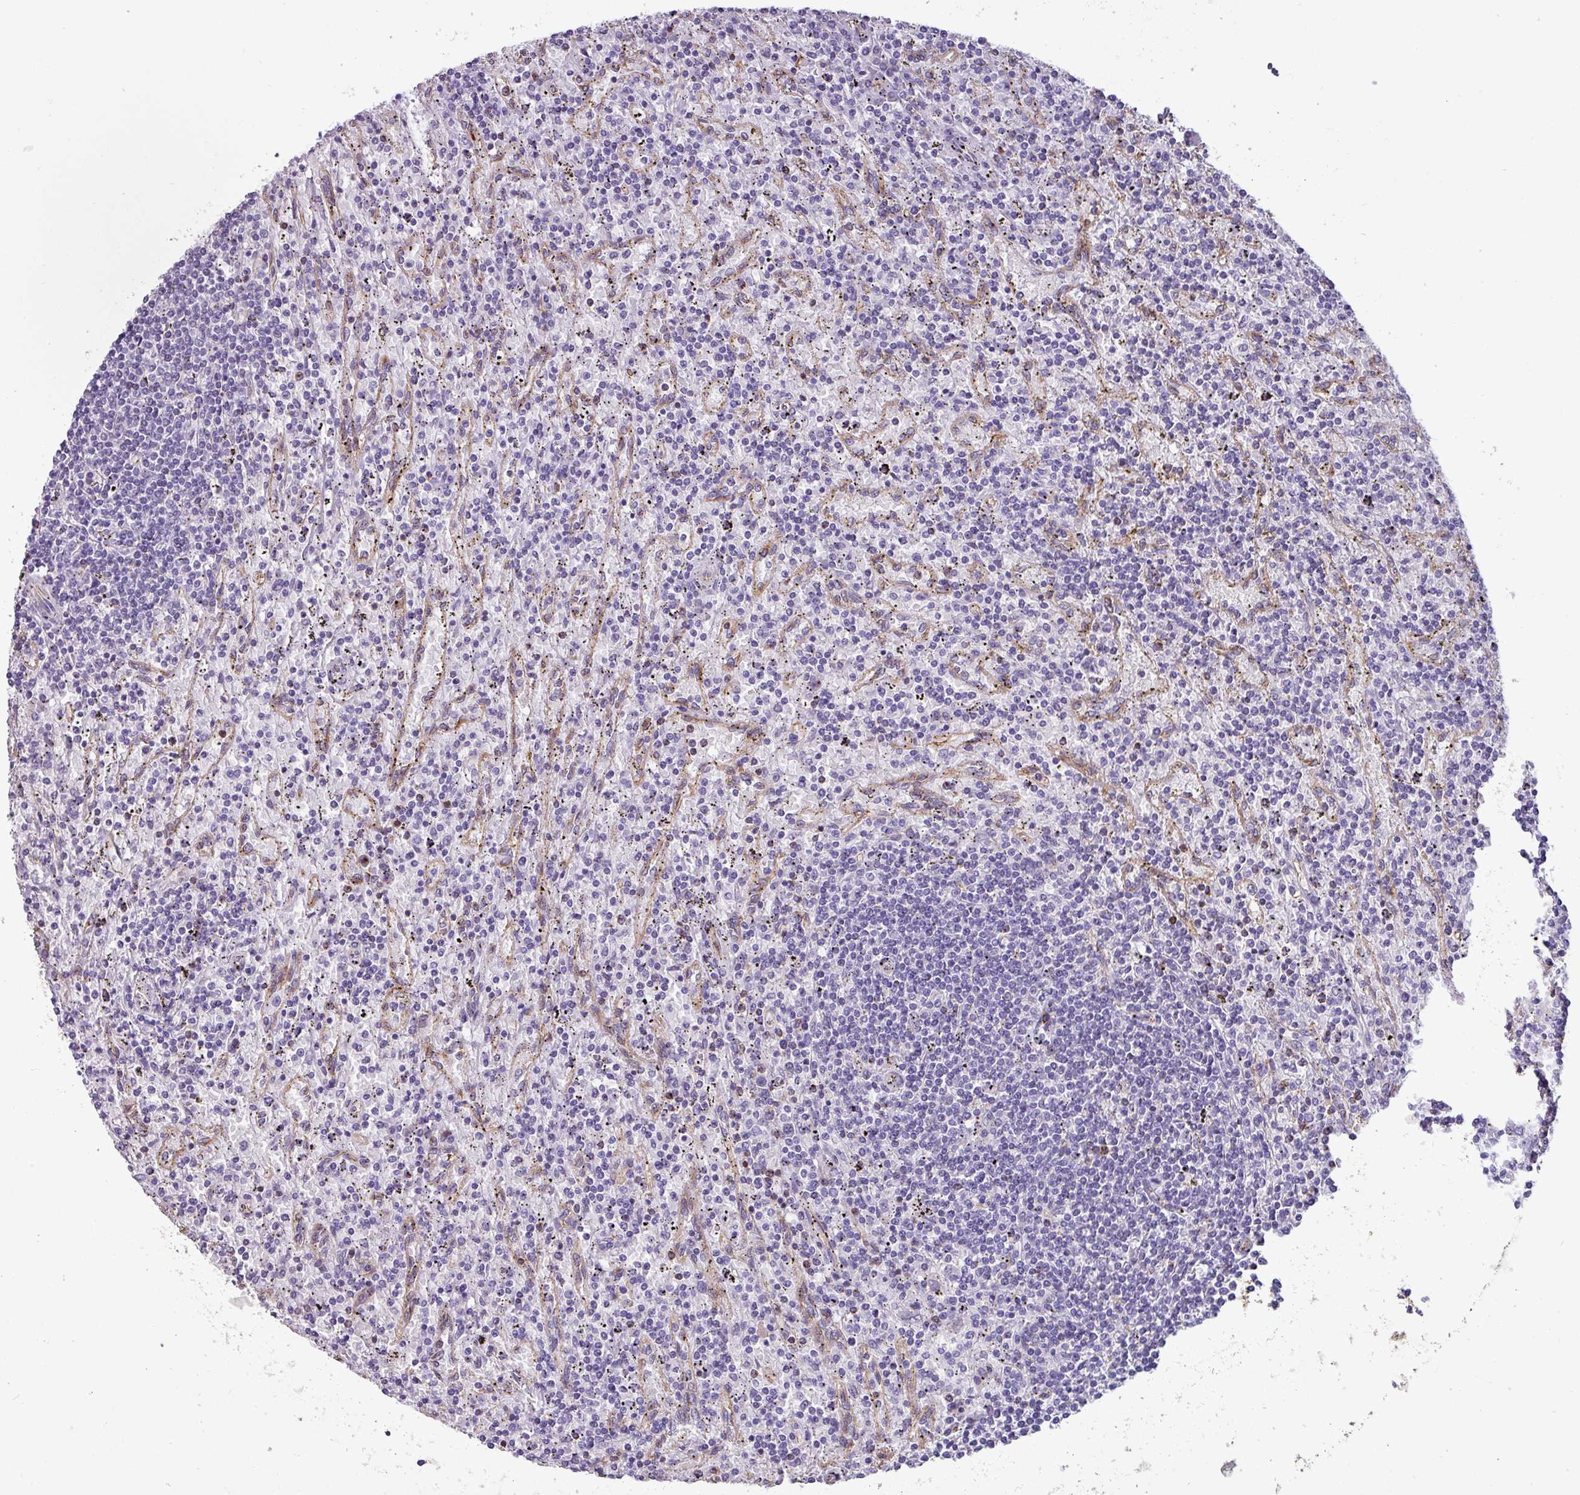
{"staining": {"intensity": "negative", "quantity": "none", "location": "none"}, "tissue": "lymphoma", "cell_type": "Tumor cells", "image_type": "cancer", "snomed": [{"axis": "morphology", "description": "Malignant lymphoma, non-Hodgkin's type, Low grade"}, {"axis": "topography", "description": "Spleen"}], "caption": "IHC histopathology image of neoplastic tissue: human low-grade malignant lymphoma, non-Hodgkin's type stained with DAB (3,3'-diaminobenzidine) demonstrates no significant protein positivity in tumor cells. (DAB (3,3'-diaminobenzidine) IHC visualized using brightfield microscopy, high magnification).", "gene": "CD8A", "patient": {"sex": "male", "age": 76}}